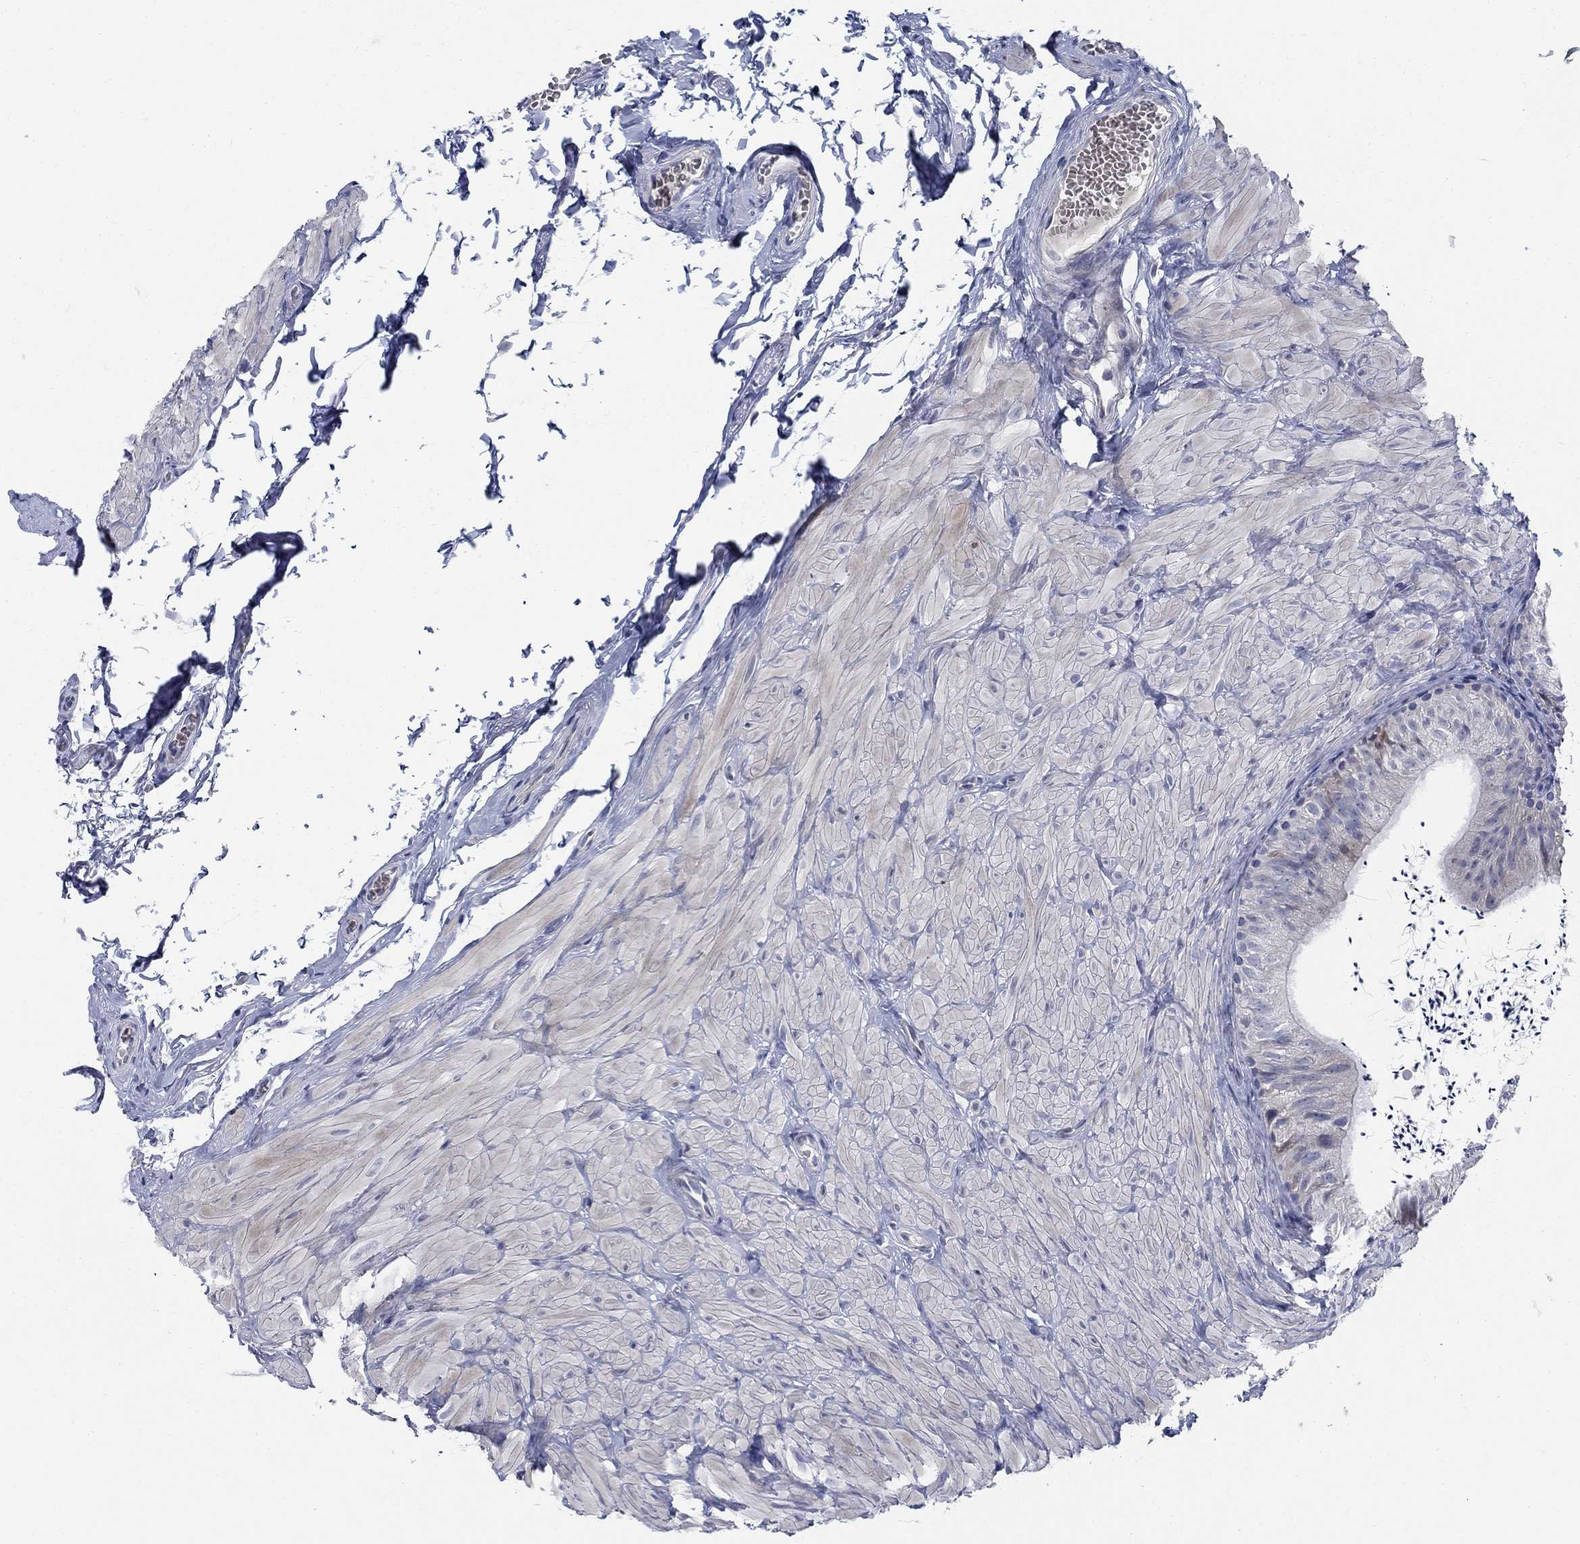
{"staining": {"intensity": "negative", "quantity": "none", "location": "none"}, "tissue": "epididymis", "cell_type": "Glandular cells", "image_type": "normal", "snomed": [{"axis": "morphology", "description": "Normal tissue, NOS"}, {"axis": "topography", "description": "Epididymis"}], "caption": "Protein analysis of normal epididymis shows no significant positivity in glandular cells. Nuclei are stained in blue.", "gene": "DNER", "patient": {"sex": "male", "age": 32}}